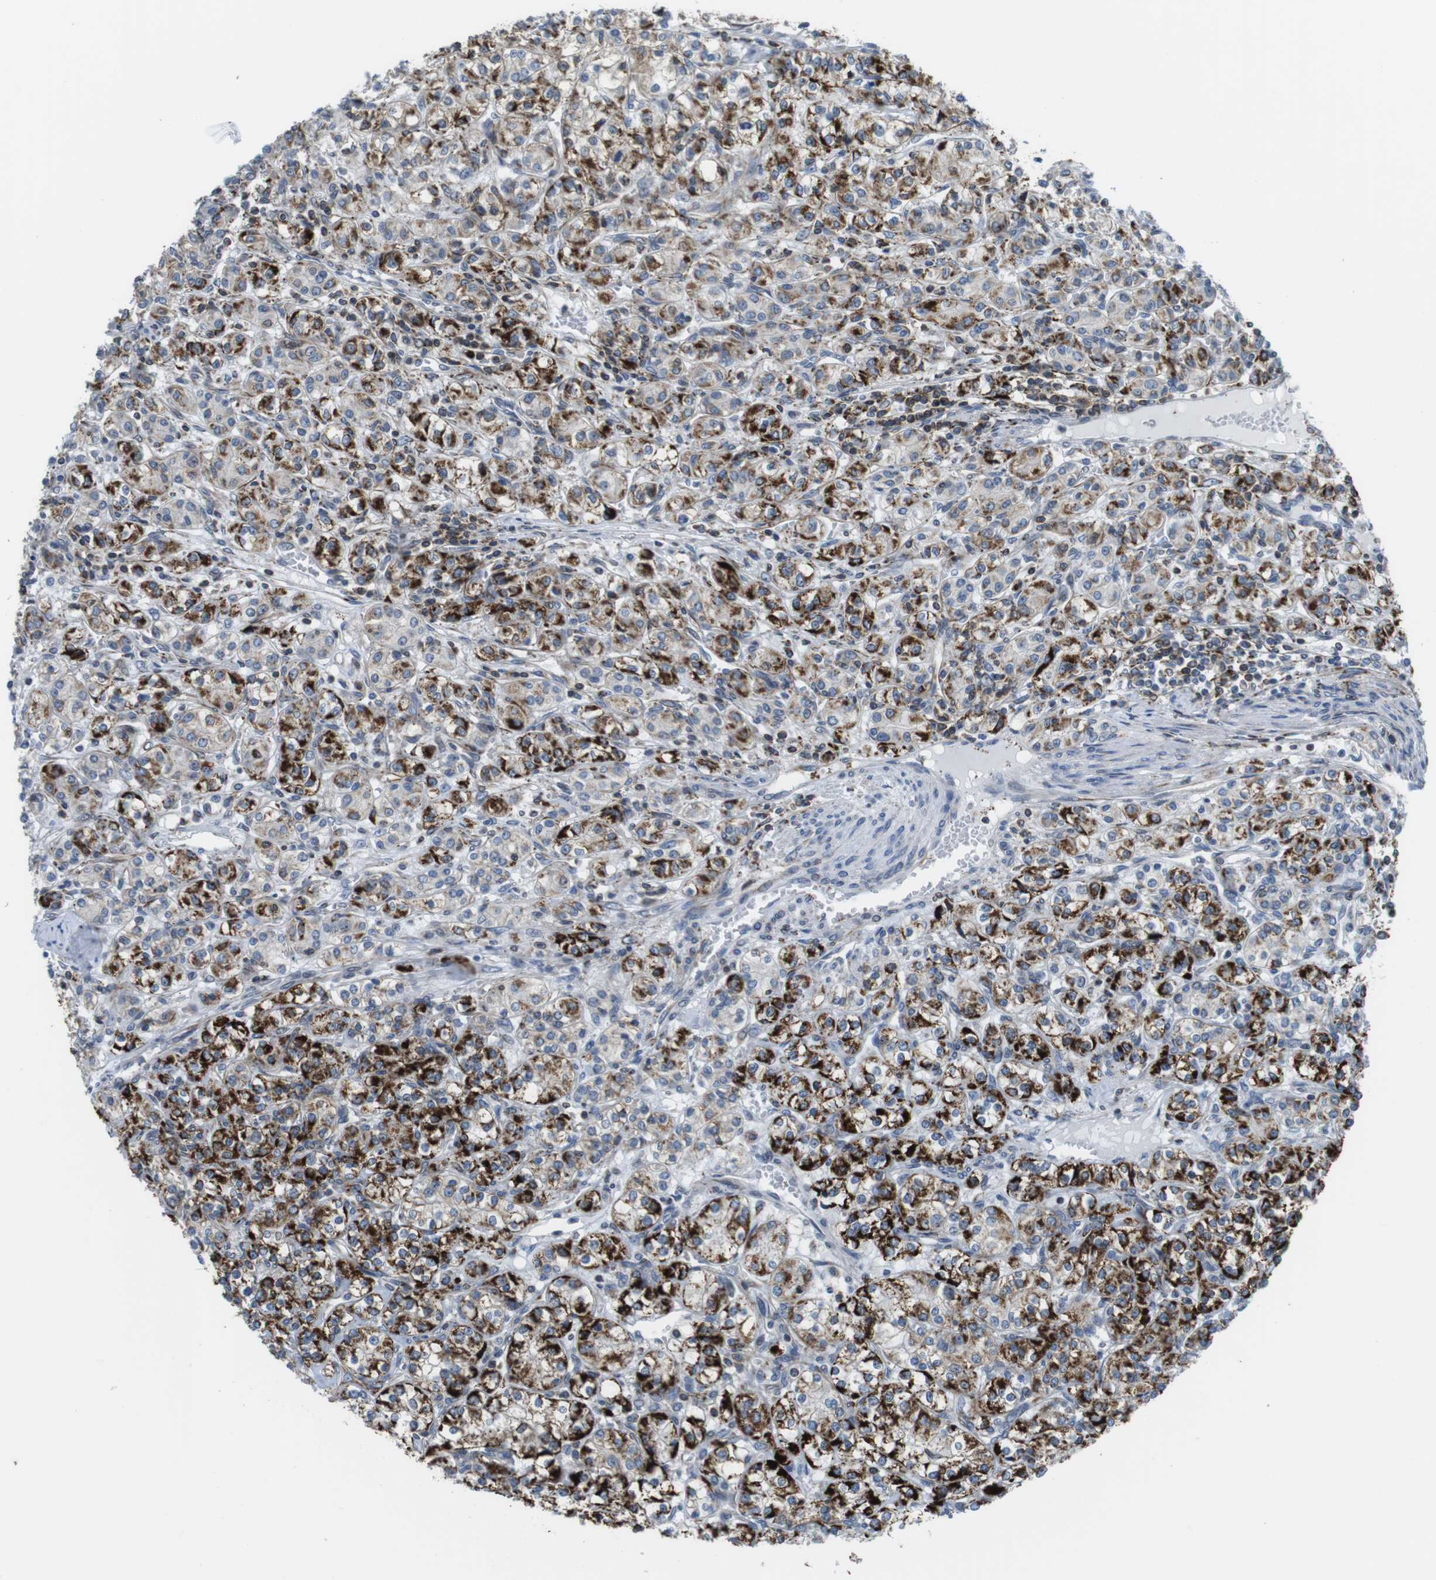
{"staining": {"intensity": "strong", "quantity": "25%-75%", "location": "cytoplasmic/membranous"}, "tissue": "renal cancer", "cell_type": "Tumor cells", "image_type": "cancer", "snomed": [{"axis": "morphology", "description": "Adenocarcinoma, NOS"}, {"axis": "topography", "description": "Kidney"}], "caption": "Tumor cells reveal high levels of strong cytoplasmic/membranous expression in about 25%-75% of cells in renal adenocarcinoma.", "gene": "KCNE3", "patient": {"sex": "male", "age": 77}}